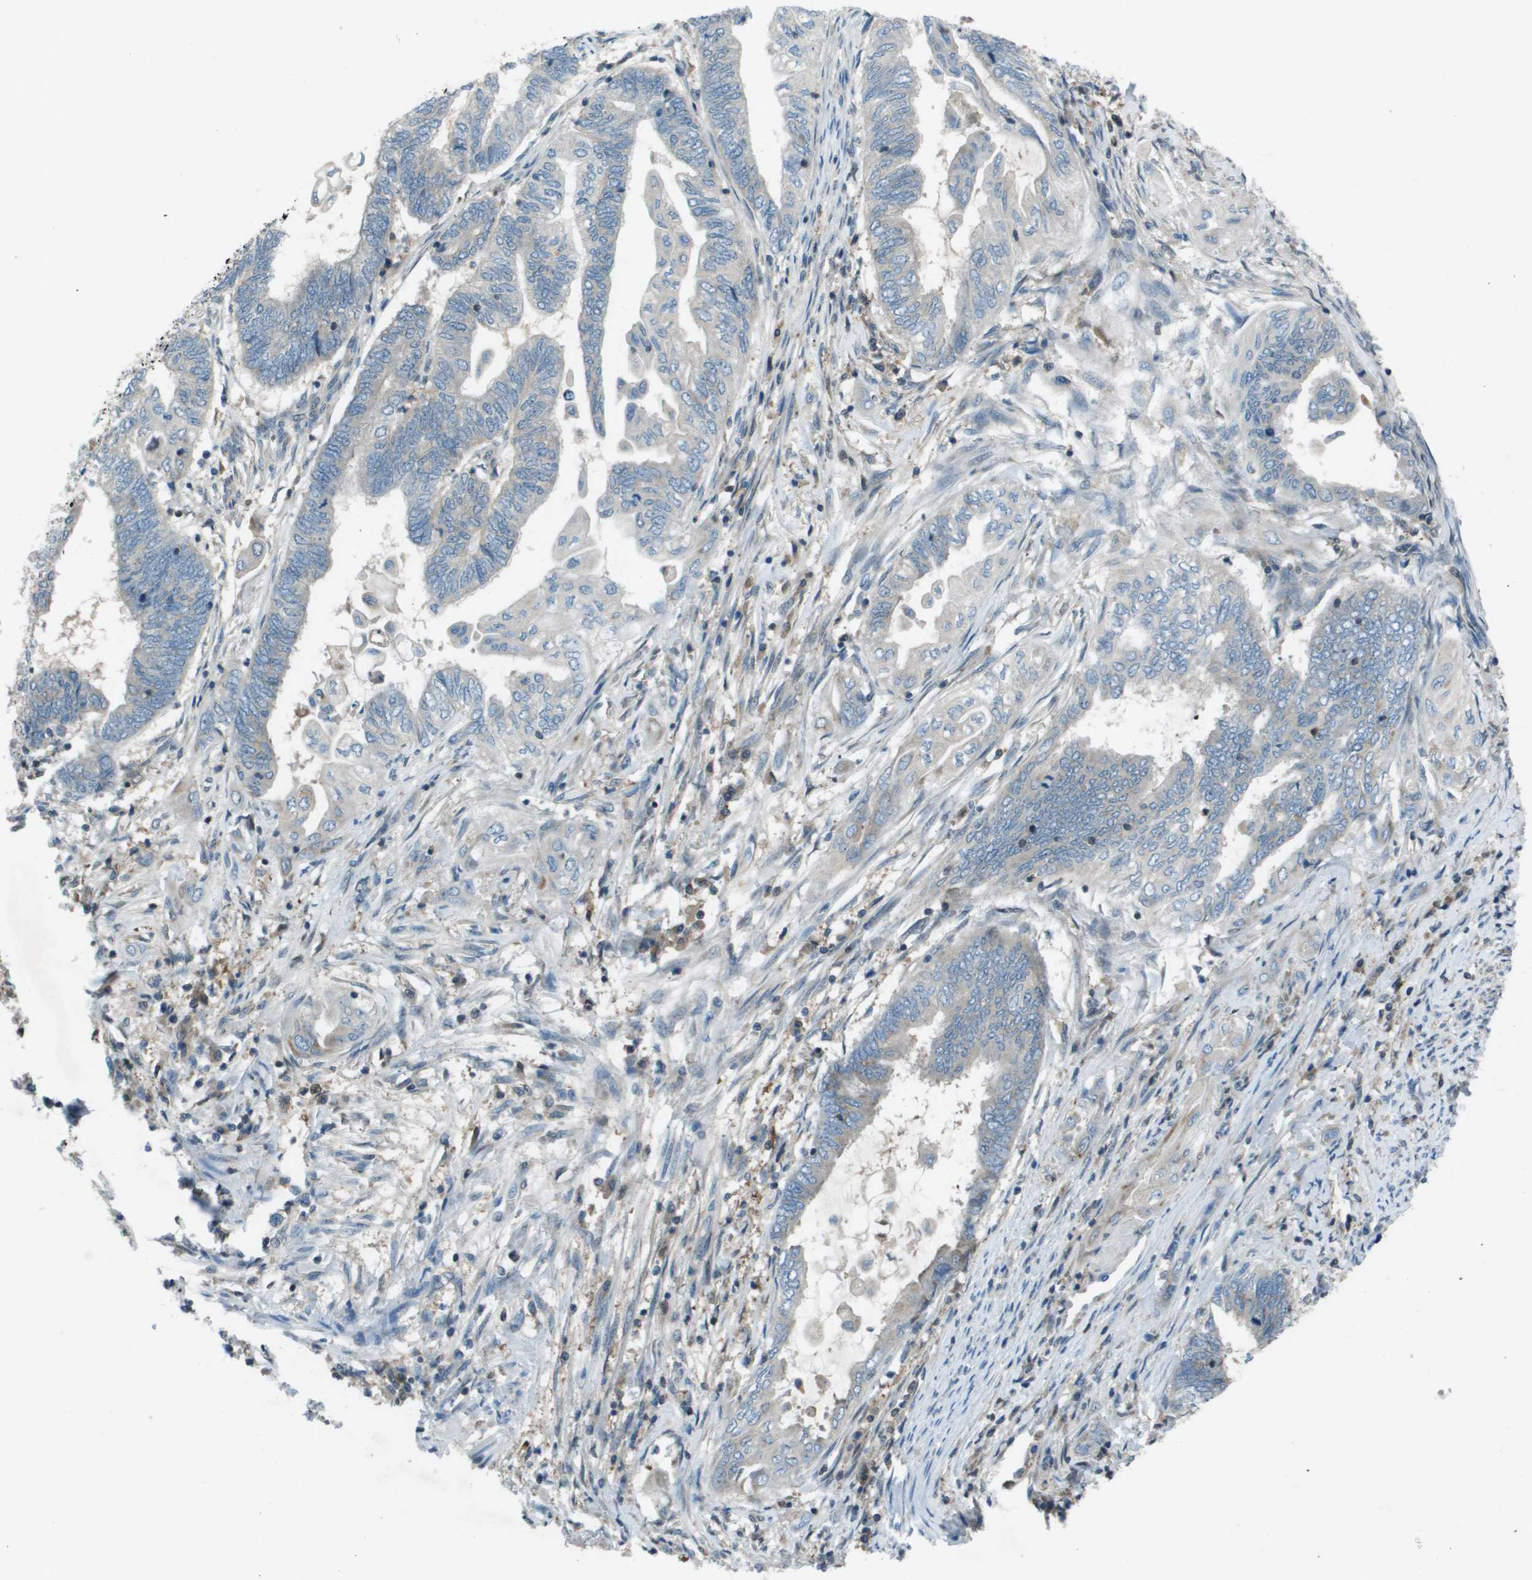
{"staining": {"intensity": "weak", "quantity": "<25%", "location": "cytoplasmic/membranous"}, "tissue": "endometrial cancer", "cell_type": "Tumor cells", "image_type": "cancer", "snomed": [{"axis": "morphology", "description": "Adenocarcinoma, NOS"}, {"axis": "topography", "description": "Uterus"}, {"axis": "topography", "description": "Endometrium"}], "caption": "IHC of human endometrial adenocarcinoma displays no expression in tumor cells.", "gene": "CAMK4", "patient": {"sex": "female", "age": 70}}